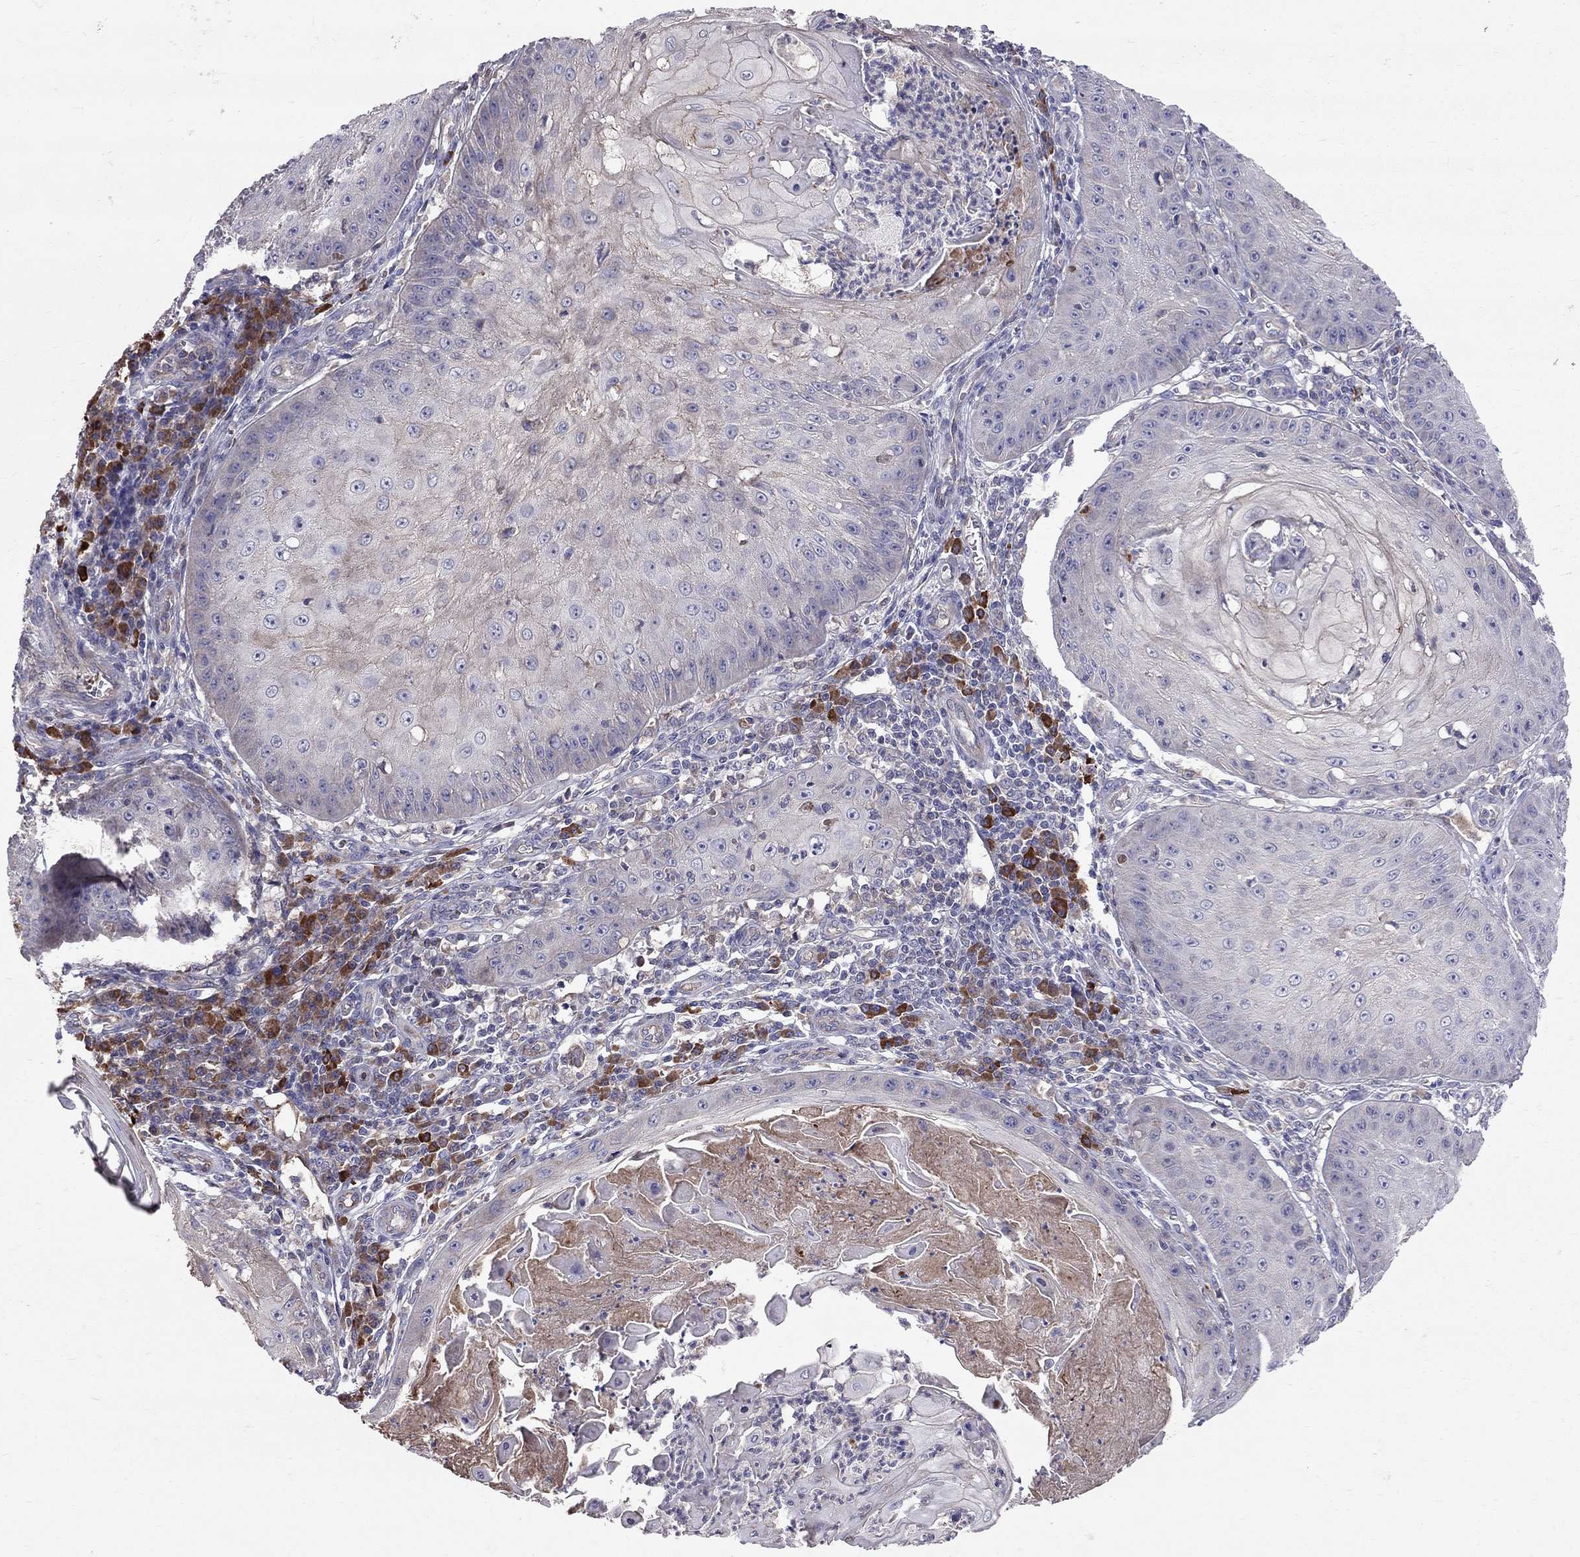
{"staining": {"intensity": "moderate", "quantity": "<25%", "location": "cytoplasmic/membranous"}, "tissue": "skin cancer", "cell_type": "Tumor cells", "image_type": "cancer", "snomed": [{"axis": "morphology", "description": "Squamous cell carcinoma, NOS"}, {"axis": "topography", "description": "Skin"}], "caption": "Protein expression analysis of squamous cell carcinoma (skin) displays moderate cytoplasmic/membranous positivity in about <25% of tumor cells.", "gene": "PIK3CG", "patient": {"sex": "male", "age": 70}}